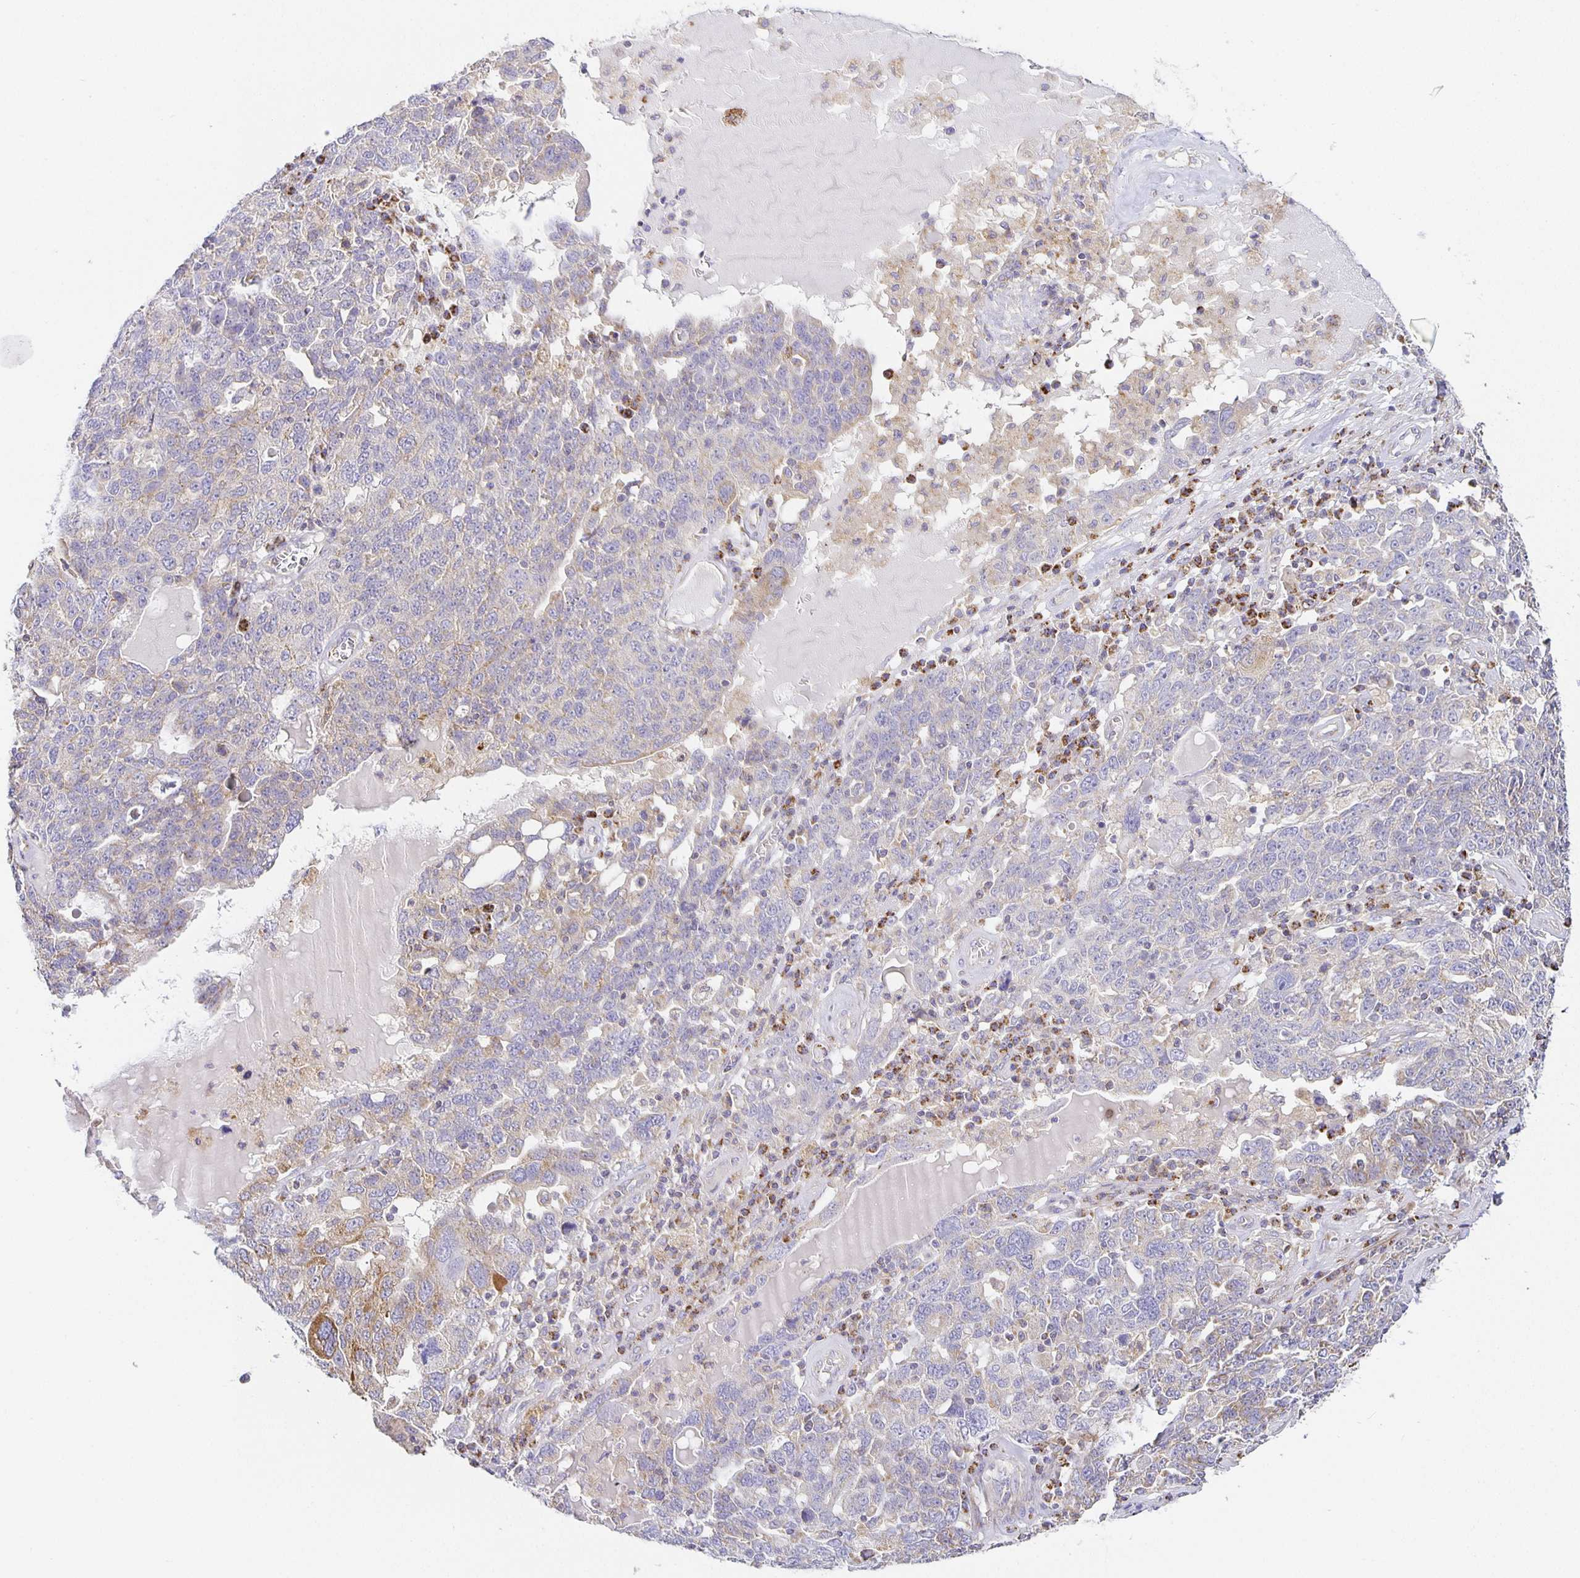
{"staining": {"intensity": "weak", "quantity": "<25%", "location": "cytoplasmic/membranous"}, "tissue": "ovarian cancer", "cell_type": "Tumor cells", "image_type": "cancer", "snomed": [{"axis": "morphology", "description": "Carcinoma, endometroid"}, {"axis": "topography", "description": "Ovary"}], "caption": "This is an immunohistochemistry (IHC) histopathology image of human ovarian endometroid carcinoma. There is no expression in tumor cells.", "gene": "FLRT3", "patient": {"sex": "female", "age": 62}}